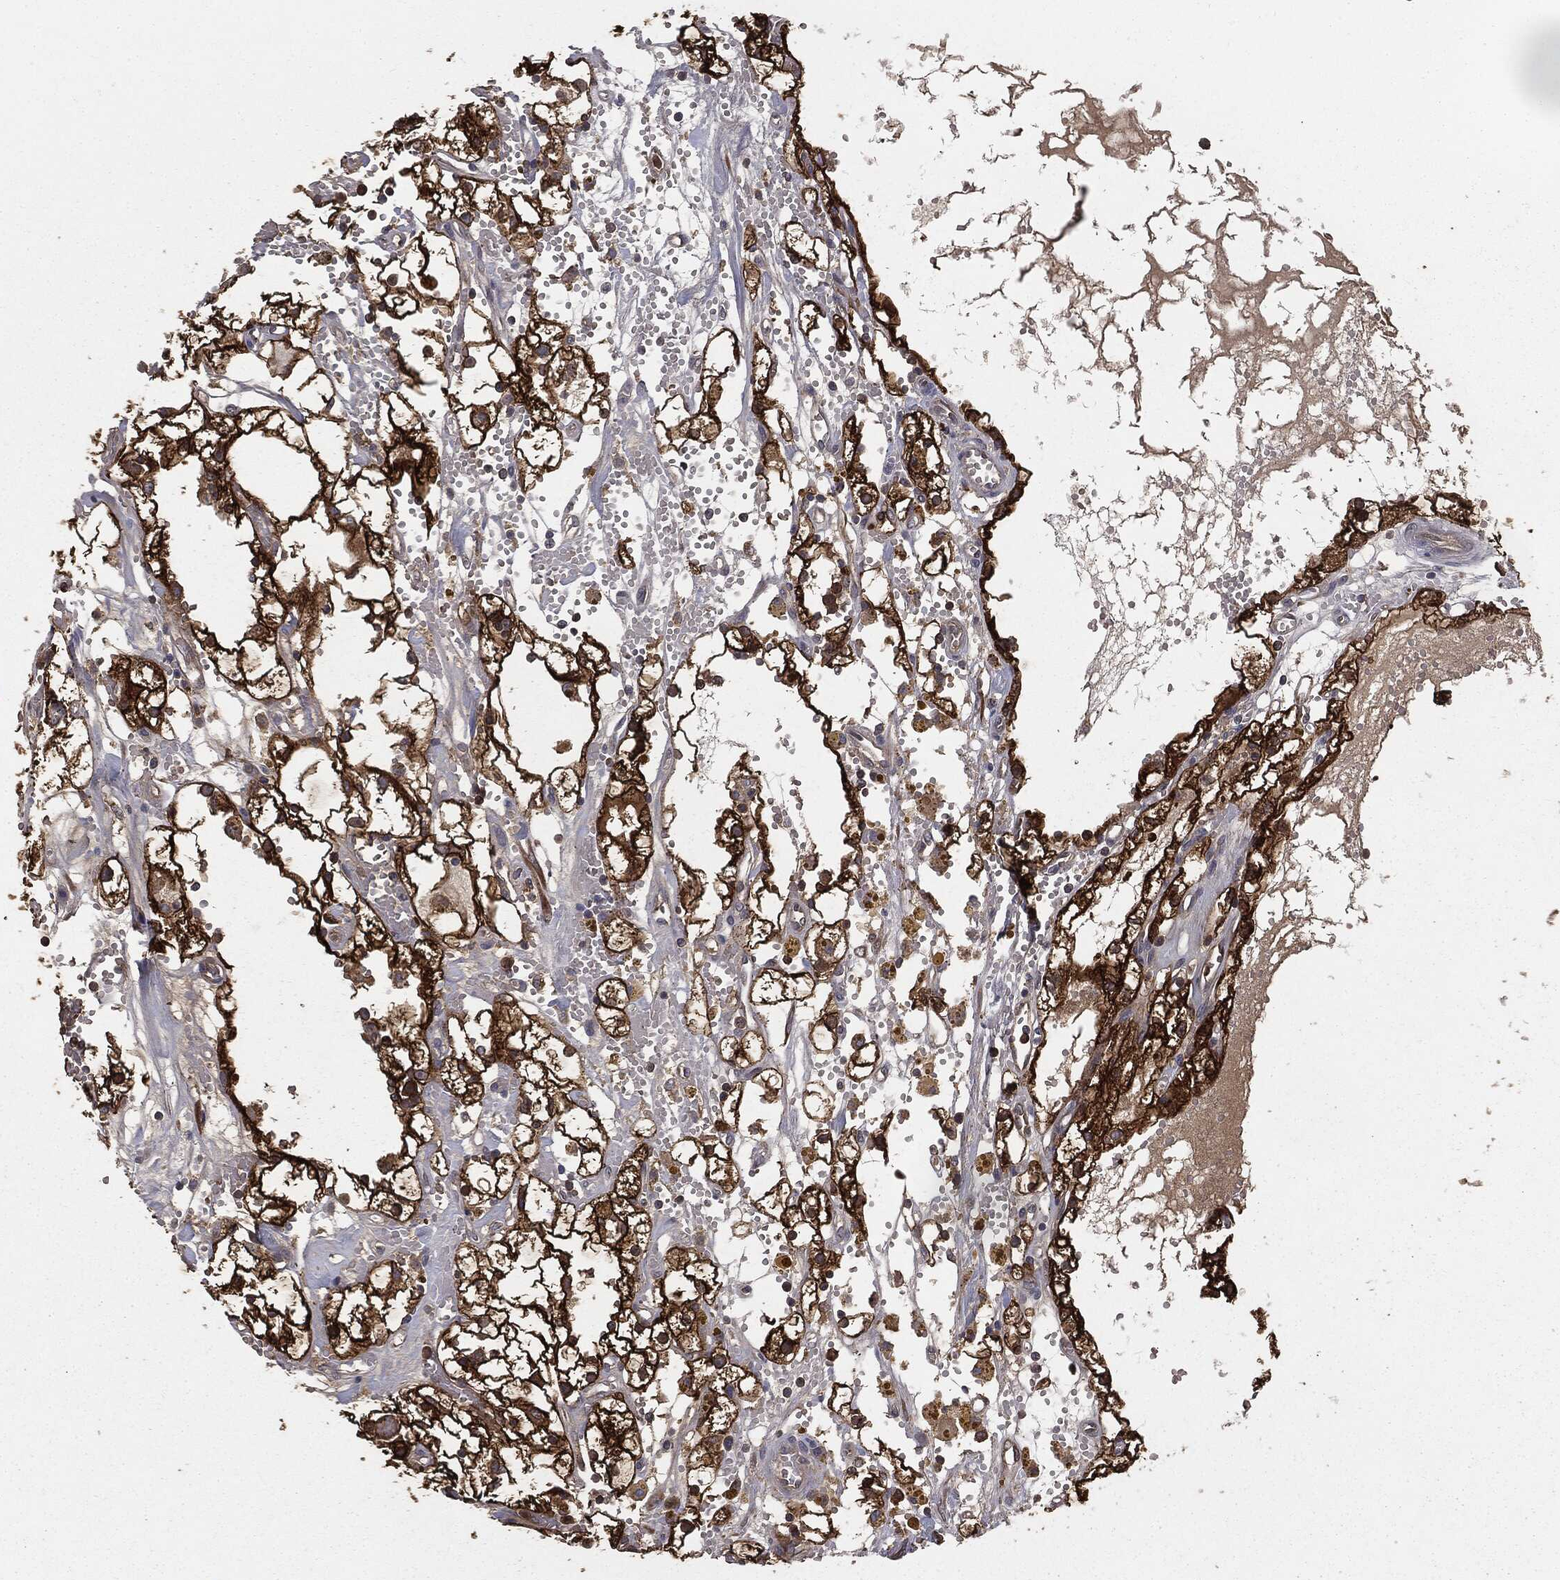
{"staining": {"intensity": "strong", "quantity": ">75%", "location": "cytoplasmic/membranous"}, "tissue": "renal cancer", "cell_type": "Tumor cells", "image_type": "cancer", "snomed": [{"axis": "morphology", "description": "Adenocarcinoma, NOS"}, {"axis": "topography", "description": "Kidney"}], "caption": "The histopathology image exhibits immunohistochemical staining of adenocarcinoma (renal). There is strong cytoplasmic/membranous positivity is seen in approximately >75% of tumor cells. (Brightfield microscopy of DAB IHC at high magnification).", "gene": "GNB5", "patient": {"sex": "male", "age": 56}}